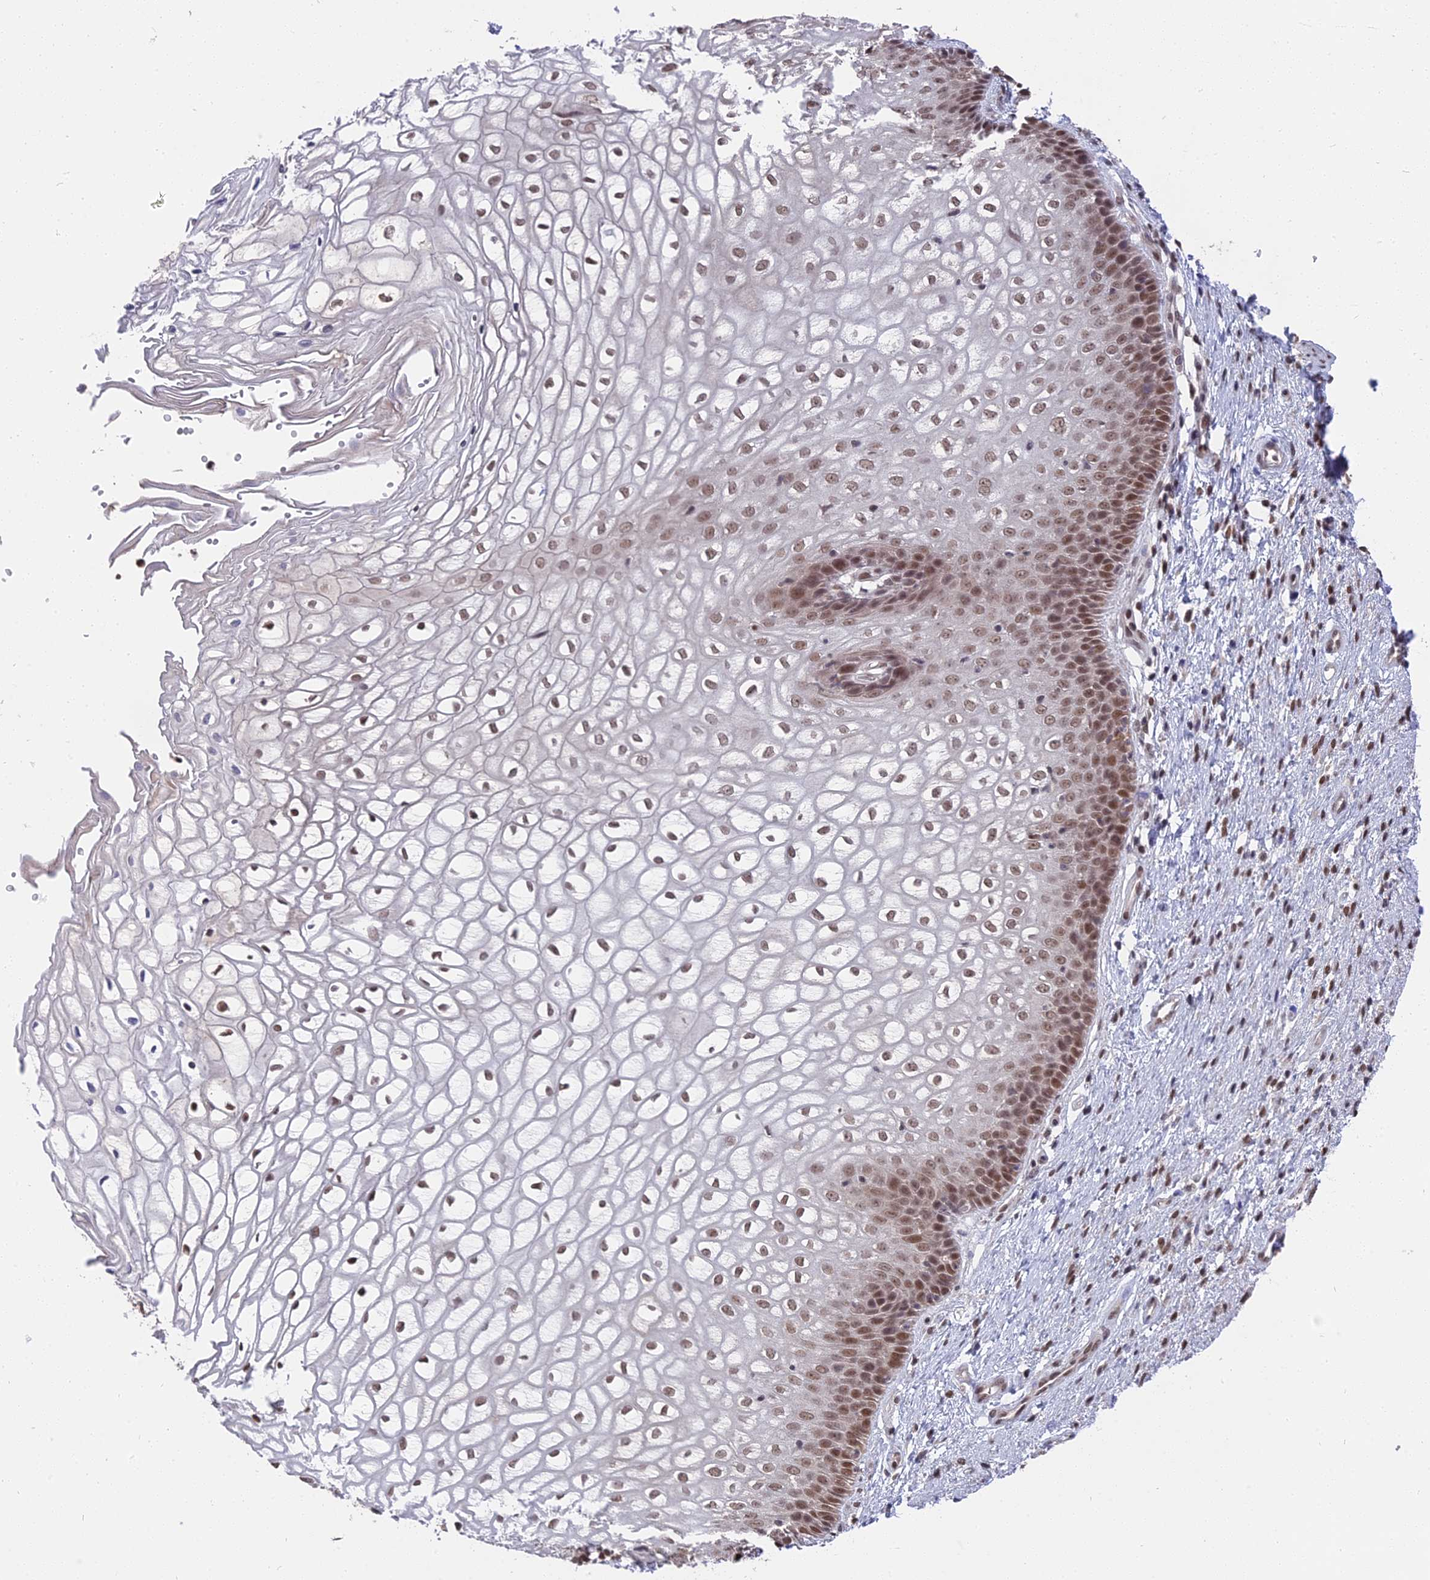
{"staining": {"intensity": "moderate", "quantity": ">75%", "location": "nuclear"}, "tissue": "vagina", "cell_type": "Squamous epithelial cells", "image_type": "normal", "snomed": [{"axis": "morphology", "description": "Normal tissue, NOS"}, {"axis": "topography", "description": "Vagina"}], "caption": "Immunohistochemistry staining of normal vagina, which demonstrates medium levels of moderate nuclear expression in about >75% of squamous epithelial cells indicating moderate nuclear protein staining. The staining was performed using DAB (brown) for protein detection and nuclei were counterstained in hematoxylin (blue).", "gene": "NR1H3", "patient": {"sex": "female", "age": 34}}